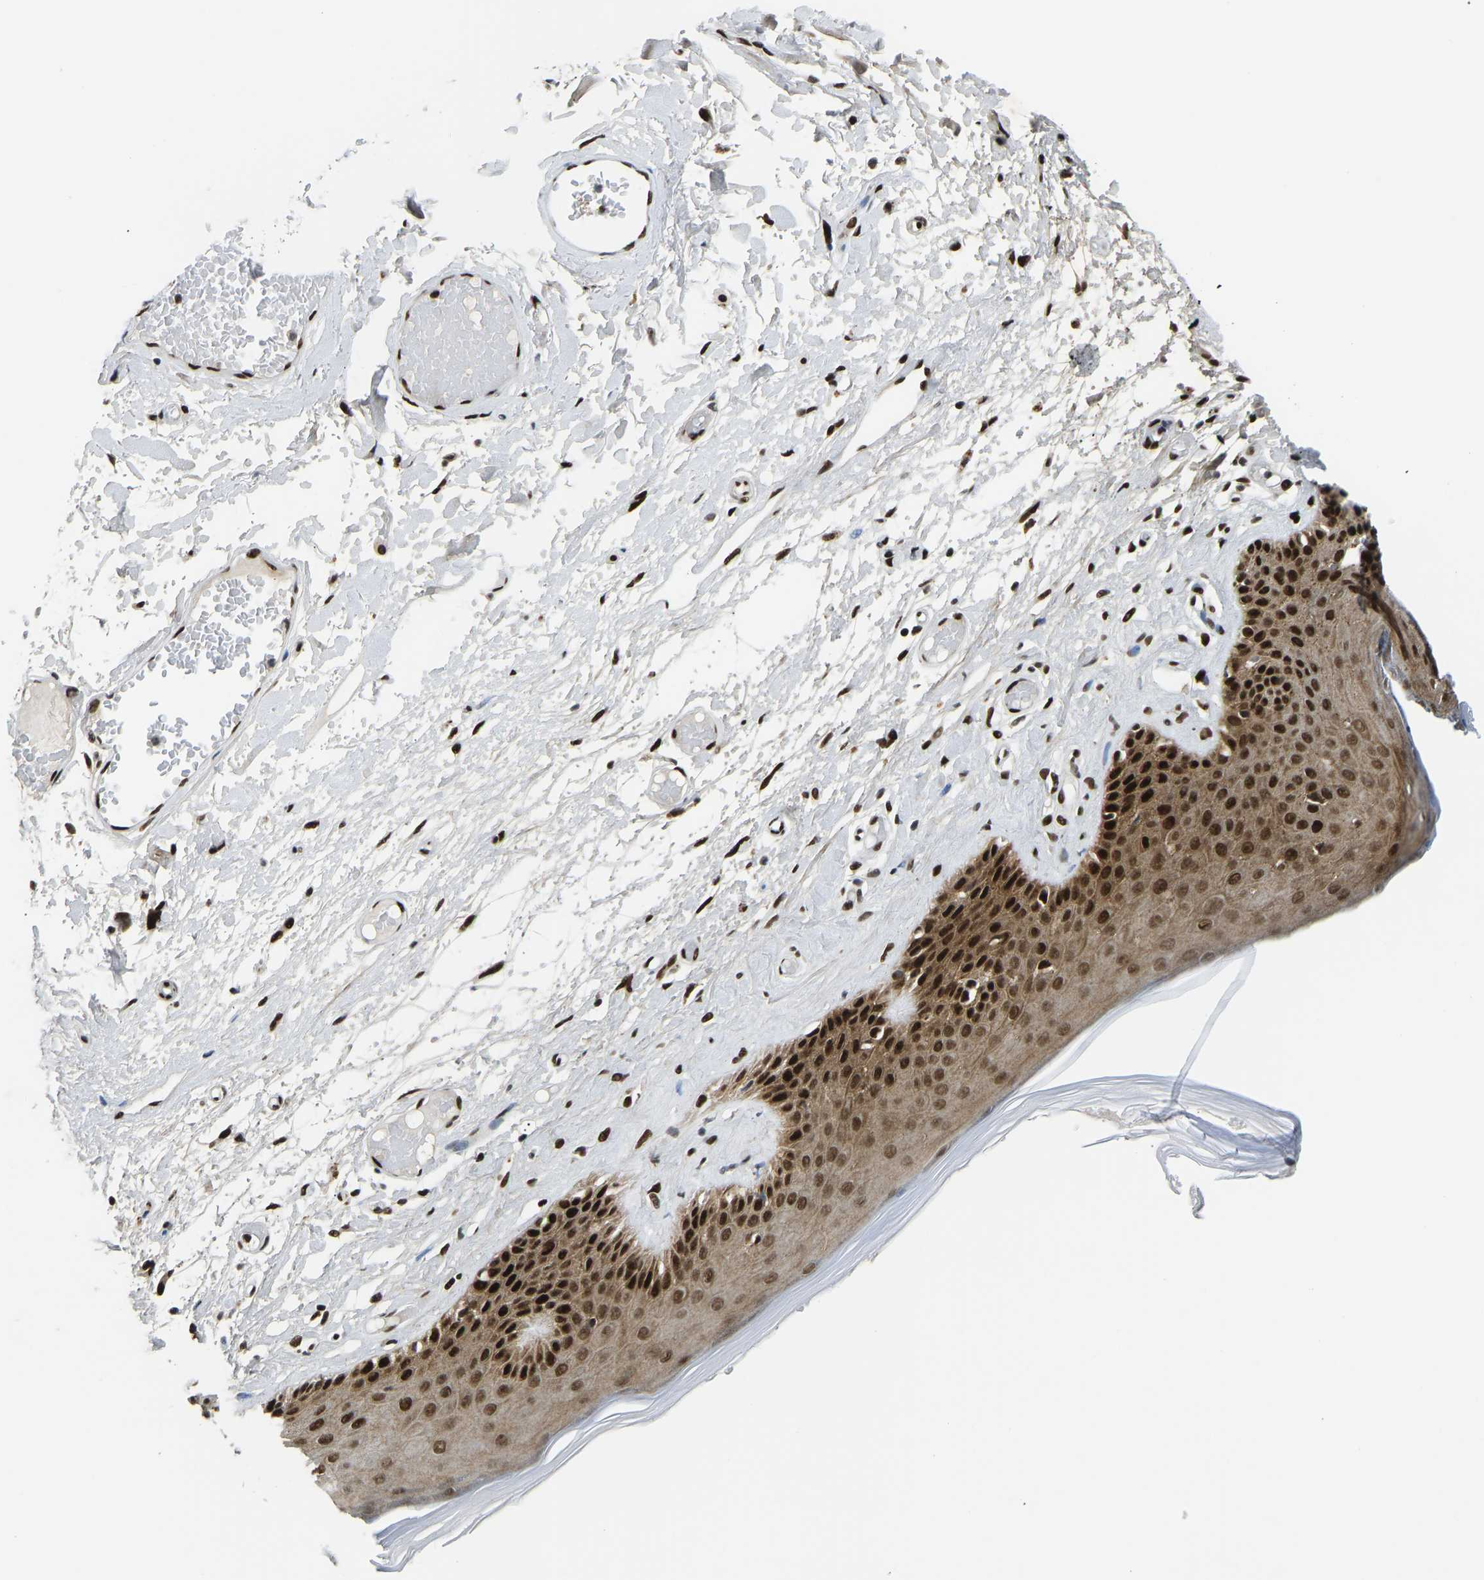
{"staining": {"intensity": "strong", "quantity": ">75%", "location": "cytoplasmic/membranous,nuclear"}, "tissue": "skin", "cell_type": "Epidermal cells", "image_type": "normal", "snomed": [{"axis": "morphology", "description": "Normal tissue, NOS"}, {"axis": "topography", "description": "Vulva"}], "caption": "Brown immunohistochemical staining in normal skin reveals strong cytoplasmic/membranous,nuclear positivity in approximately >75% of epidermal cells.", "gene": "FOXK1", "patient": {"sex": "female", "age": 73}}